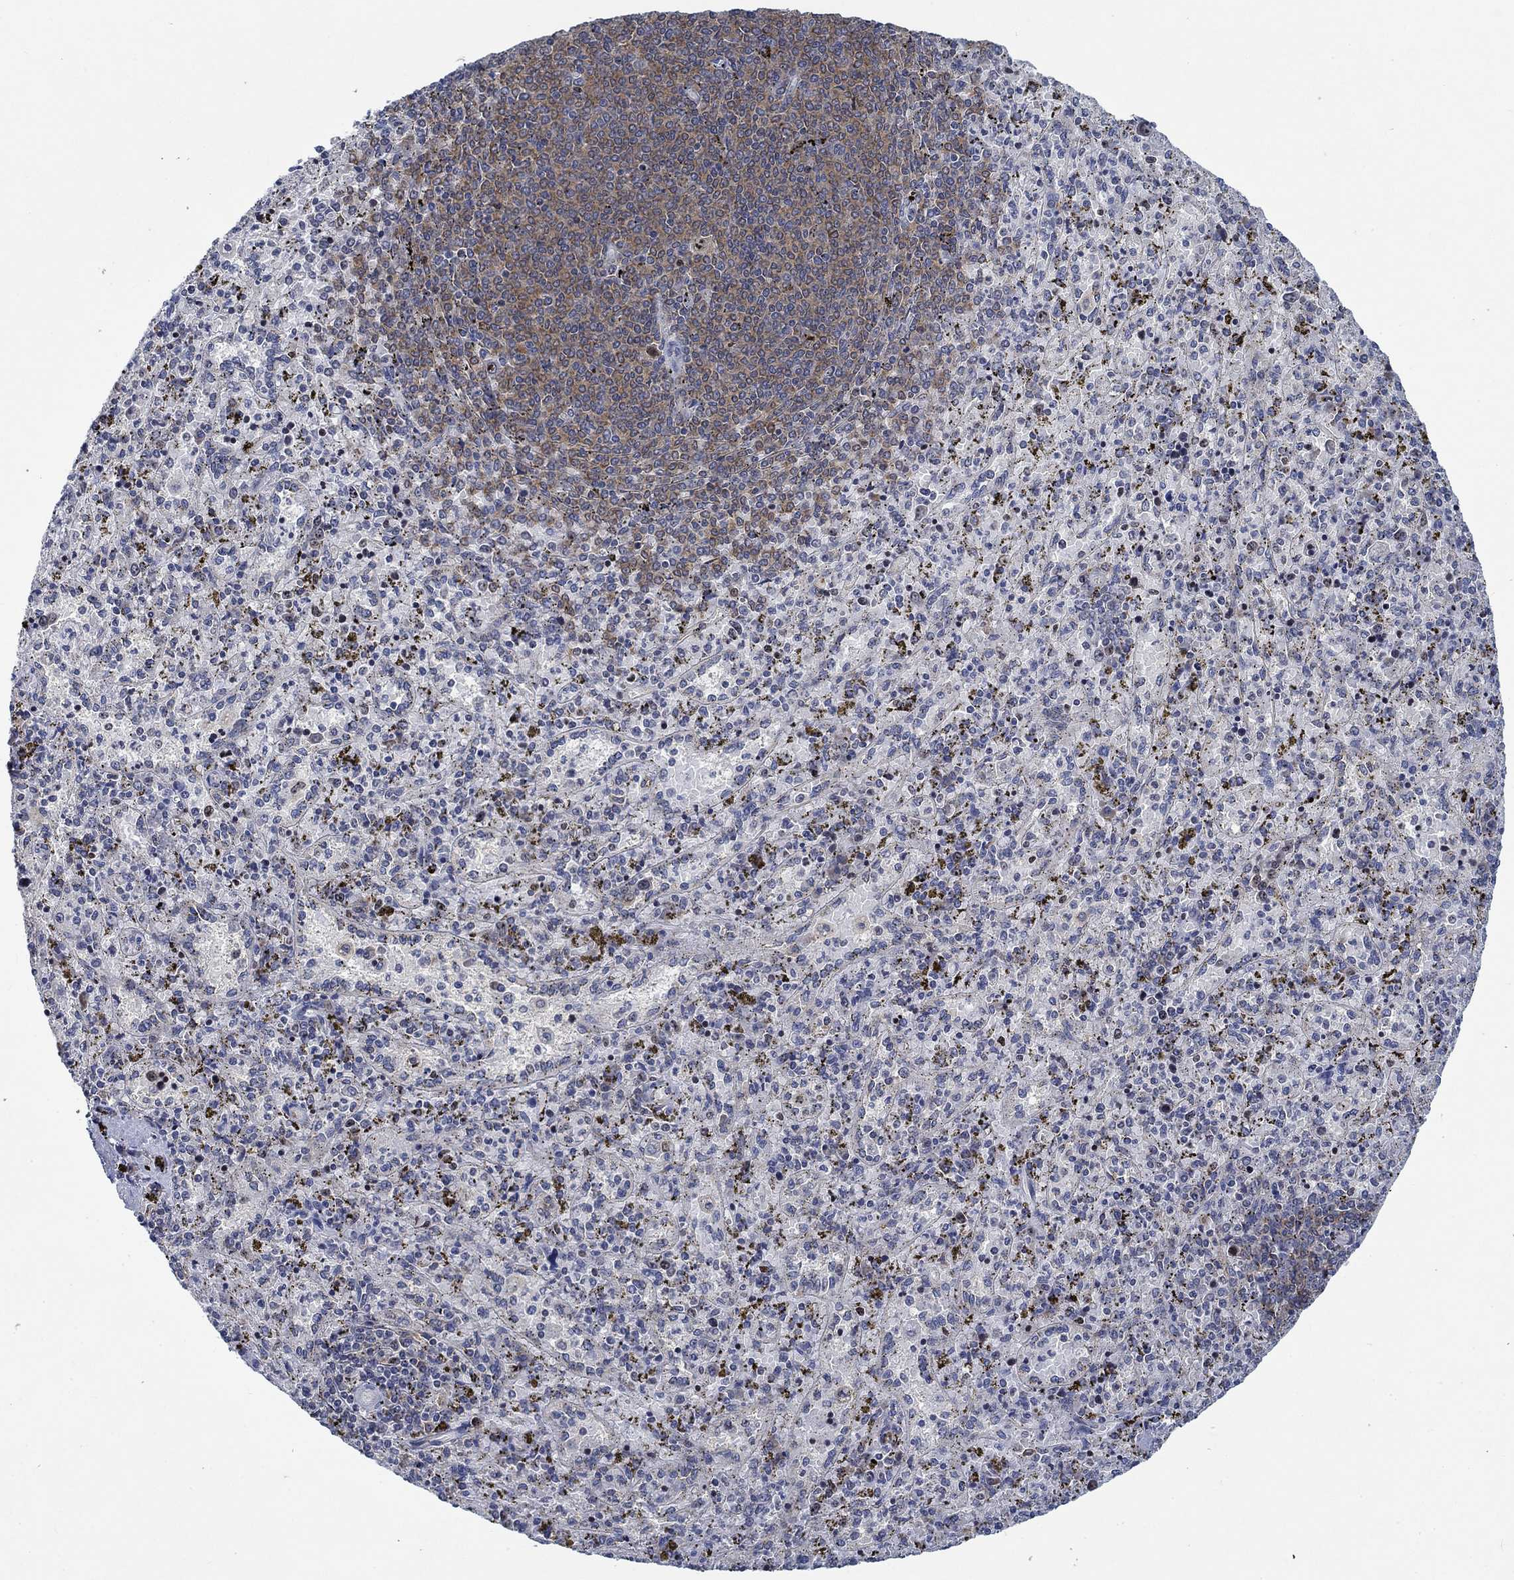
{"staining": {"intensity": "moderate", "quantity": "<25%", "location": "cytoplasmic/membranous"}, "tissue": "spleen", "cell_type": "Cells in red pulp", "image_type": "normal", "snomed": [{"axis": "morphology", "description": "Normal tissue, NOS"}, {"axis": "topography", "description": "Spleen"}], "caption": "Normal spleen was stained to show a protein in brown. There is low levels of moderate cytoplasmic/membranous positivity in approximately <25% of cells in red pulp. (Stains: DAB (3,3'-diaminobenzidine) in brown, nuclei in blue, Microscopy: brightfield microscopy at high magnification).", "gene": "MMP24", "patient": {"sex": "female", "age": 50}}